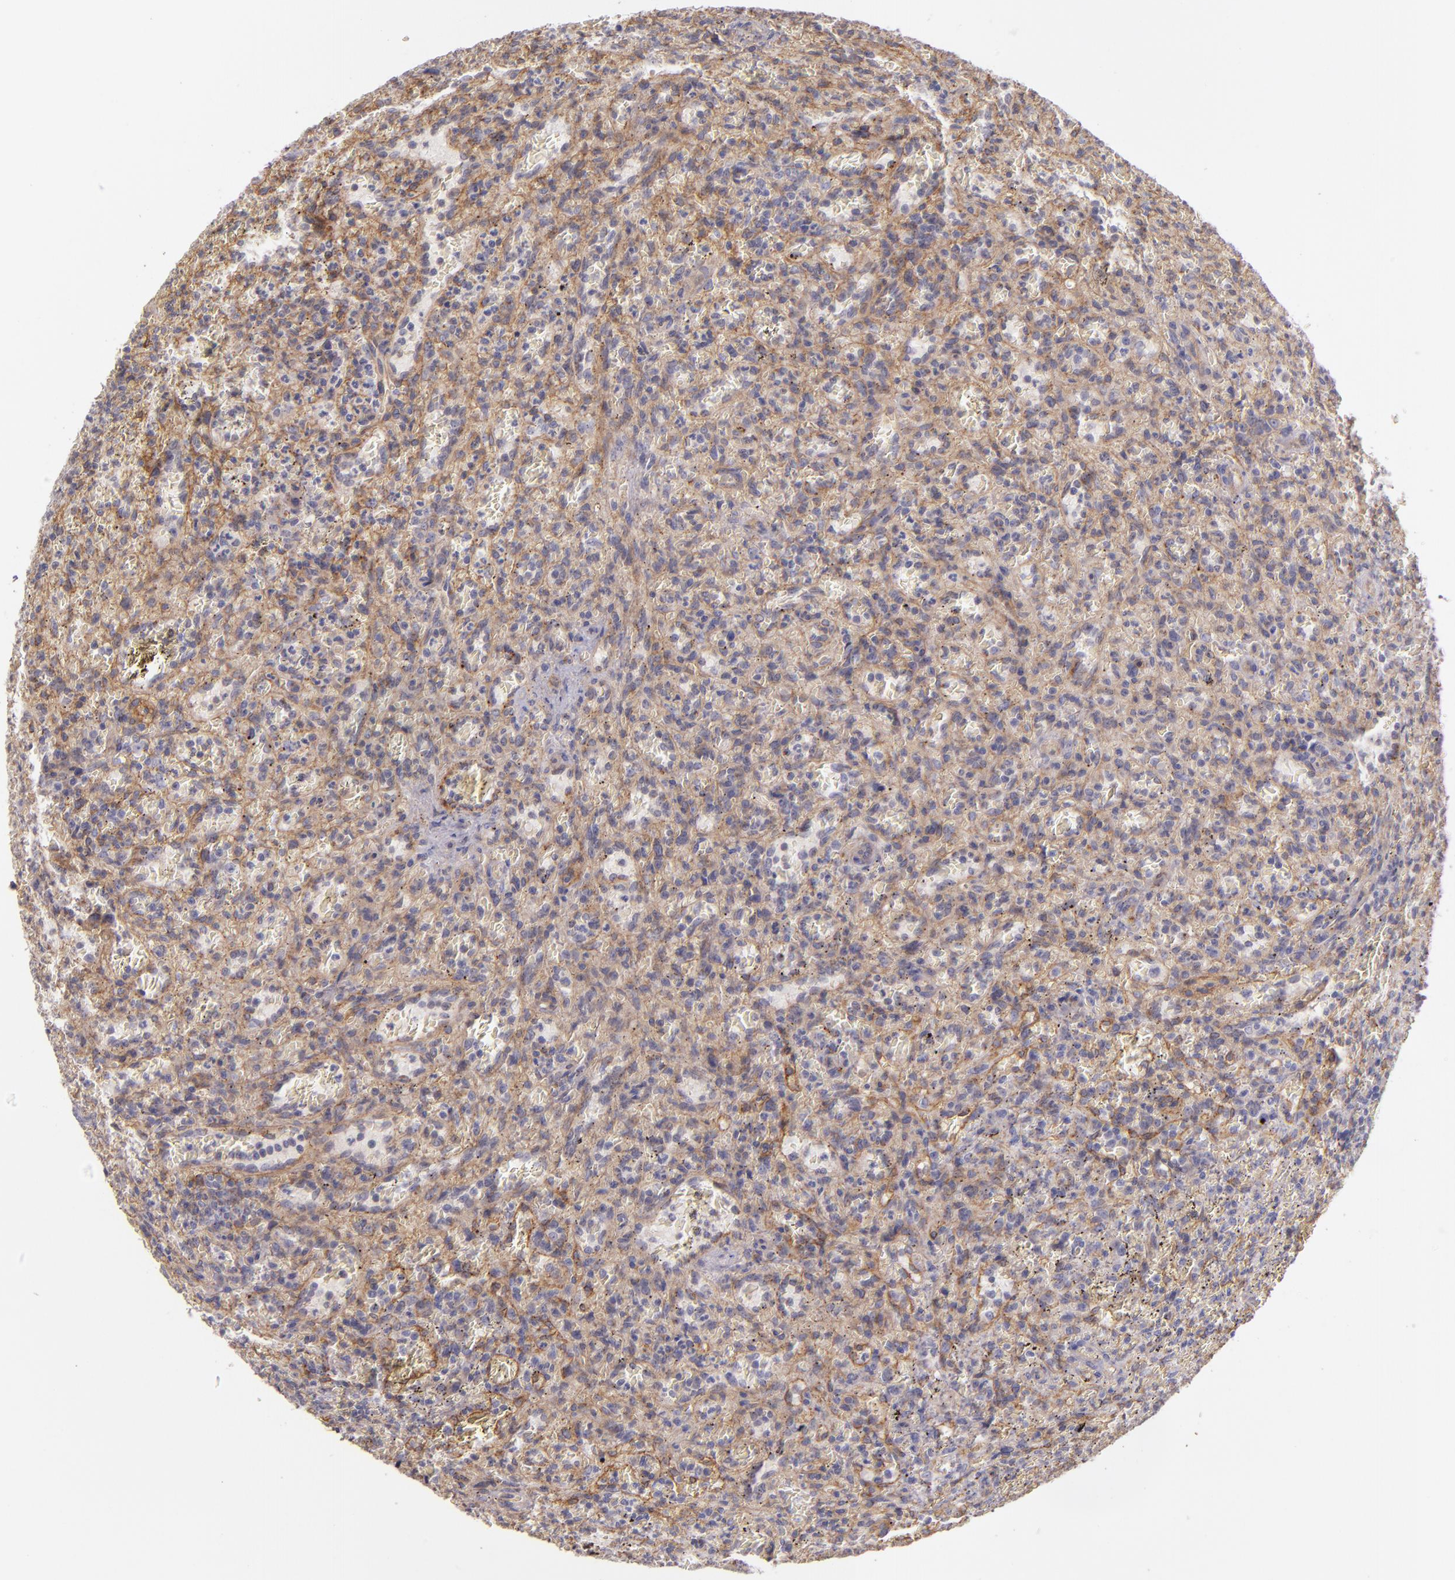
{"staining": {"intensity": "negative", "quantity": "none", "location": "none"}, "tissue": "lymphoma", "cell_type": "Tumor cells", "image_type": "cancer", "snomed": [{"axis": "morphology", "description": "Malignant lymphoma, non-Hodgkin's type, Low grade"}, {"axis": "topography", "description": "Spleen"}], "caption": "Tumor cells show no significant staining in lymphoma. (DAB (3,3'-diaminobenzidine) immunohistochemistry visualized using brightfield microscopy, high magnification).", "gene": "CTSF", "patient": {"sex": "female", "age": 64}}